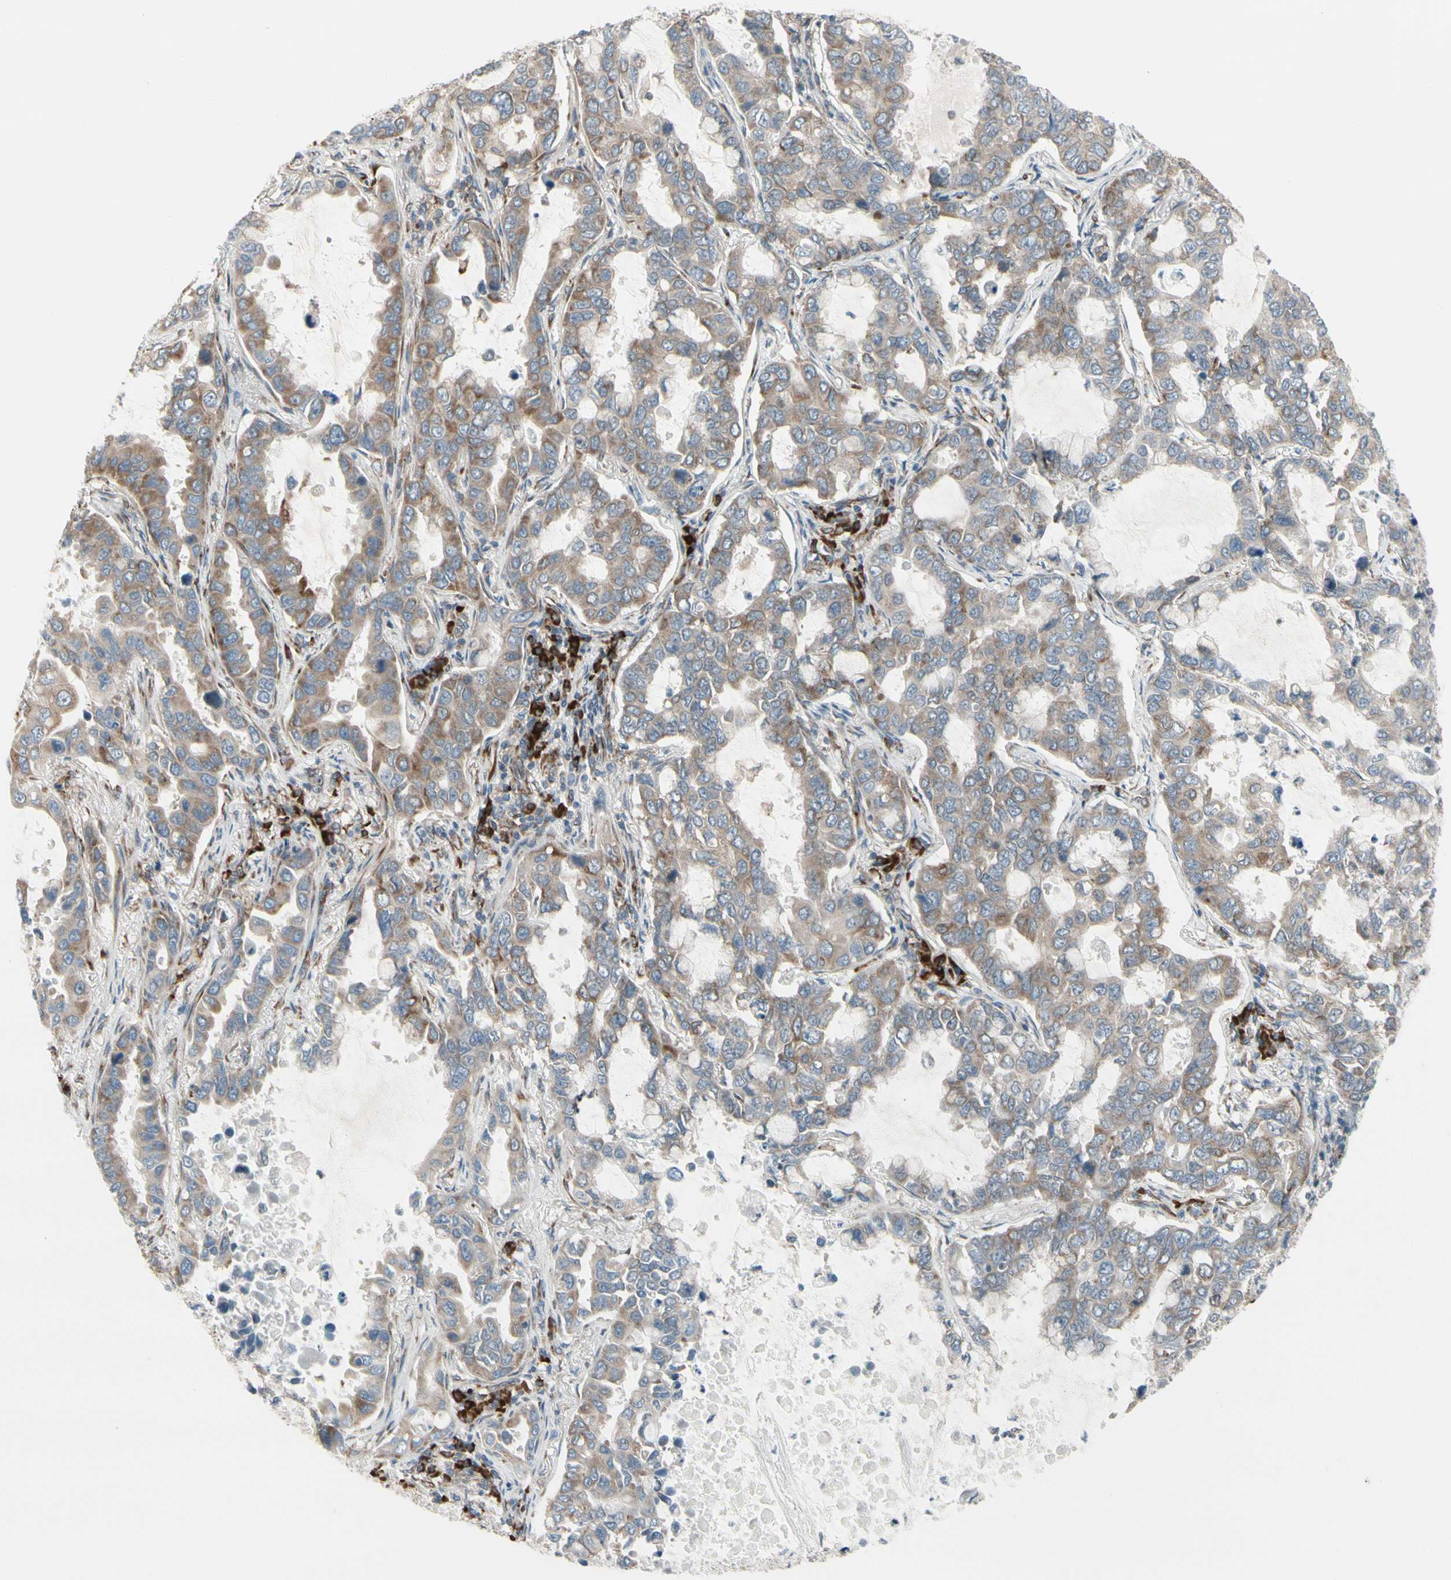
{"staining": {"intensity": "weak", "quantity": ">75%", "location": "cytoplasmic/membranous"}, "tissue": "lung cancer", "cell_type": "Tumor cells", "image_type": "cancer", "snomed": [{"axis": "morphology", "description": "Adenocarcinoma, NOS"}, {"axis": "topography", "description": "Lung"}], "caption": "High-magnification brightfield microscopy of lung cancer stained with DAB (brown) and counterstained with hematoxylin (blue). tumor cells exhibit weak cytoplasmic/membranous expression is appreciated in about>75% of cells.", "gene": "FNDC3A", "patient": {"sex": "male", "age": 64}}